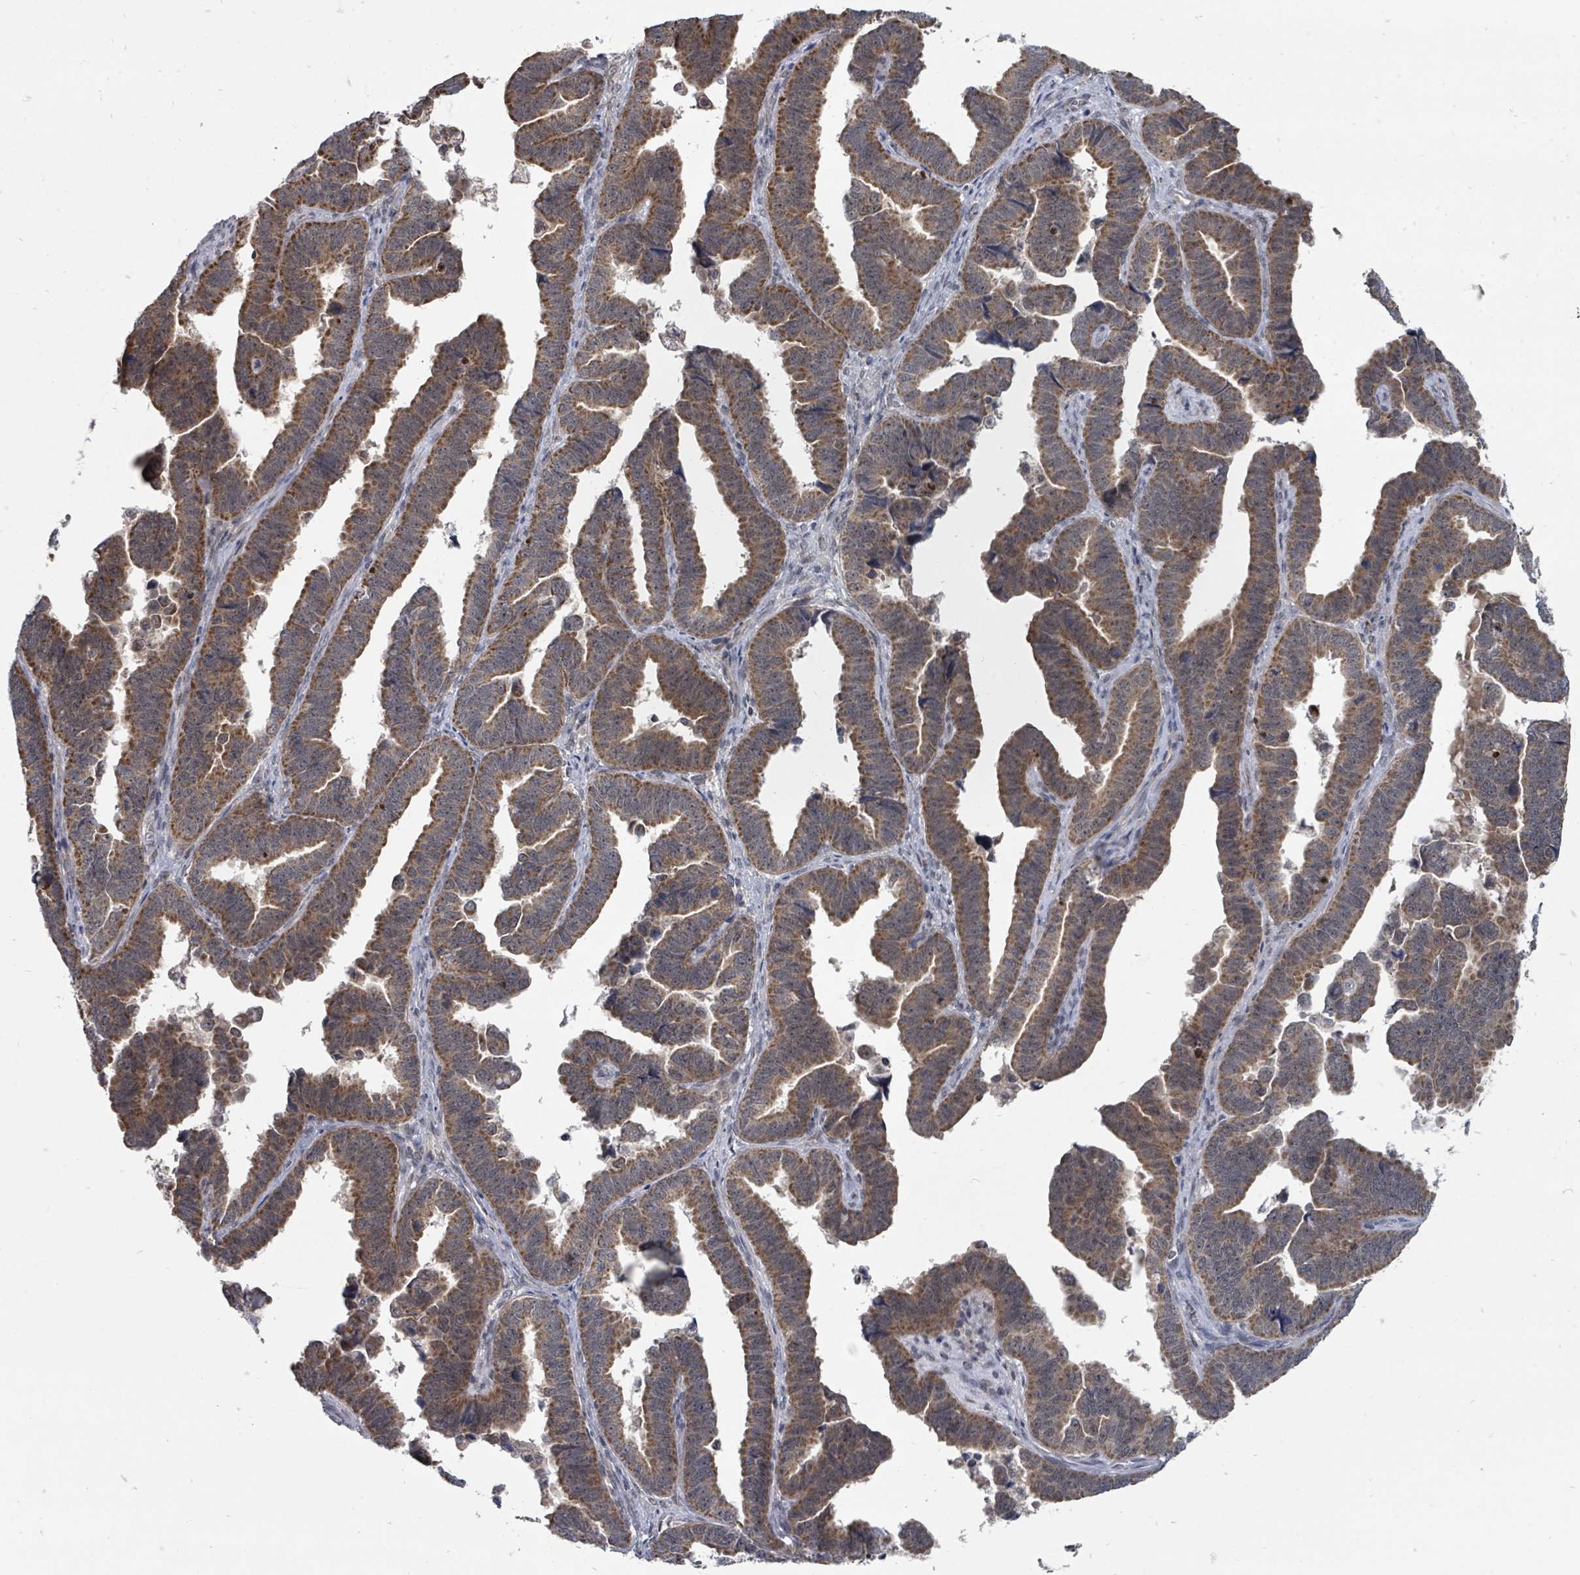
{"staining": {"intensity": "moderate", "quantity": ">75%", "location": "cytoplasmic/membranous"}, "tissue": "endometrial cancer", "cell_type": "Tumor cells", "image_type": "cancer", "snomed": [{"axis": "morphology", "description": "Adenocarcinoma, NOS"}, {"axis": "topography", "description": "Endometrium"}], "caption": "Brown immunohistochemical staining in adenocarcinoma (endometrial) shows moderate cytoplasmic/membranous positivity in about >75% of tumor cells.", "gene": "MAGOHB", "patient": {"sex": "female", "age": 75}}